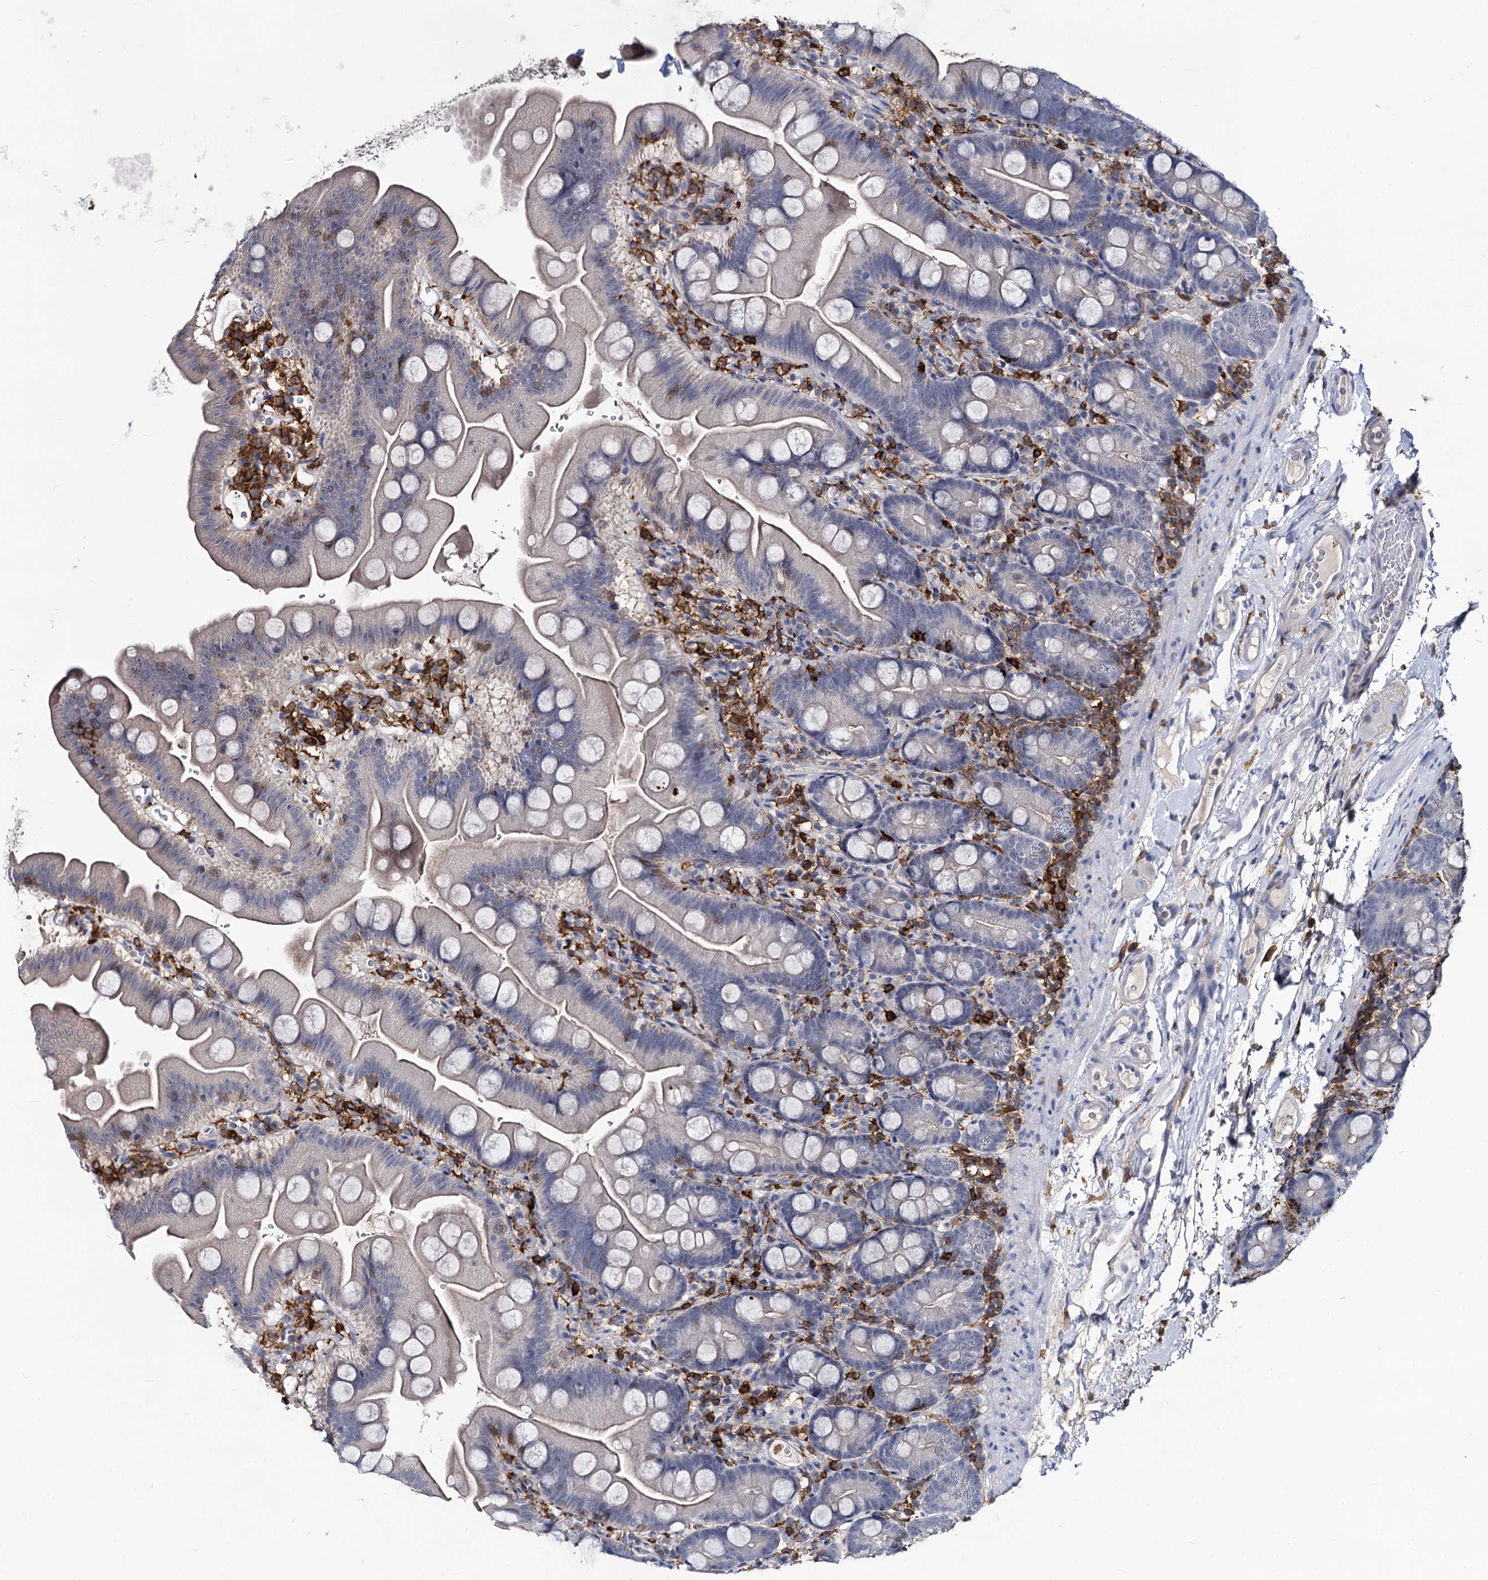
{"staining": {"intensity": "negative", "quantity": "none", "location": "none"}, "tissue": "small intestine", "cell_type": "Glandular cells", "image_type": "normal", "snomed": [{"axis": "morphology", "description": "Normal tissue, NOS"}, {"axis": "topography", "description": "Small intestine"}], "caption": "Image shows no significant protein expression in glandular cells of normal small intestine. (DAB IHC, high magnification).", "gene": "RHOG", "patient": {"sex": "female", "age": 68}}